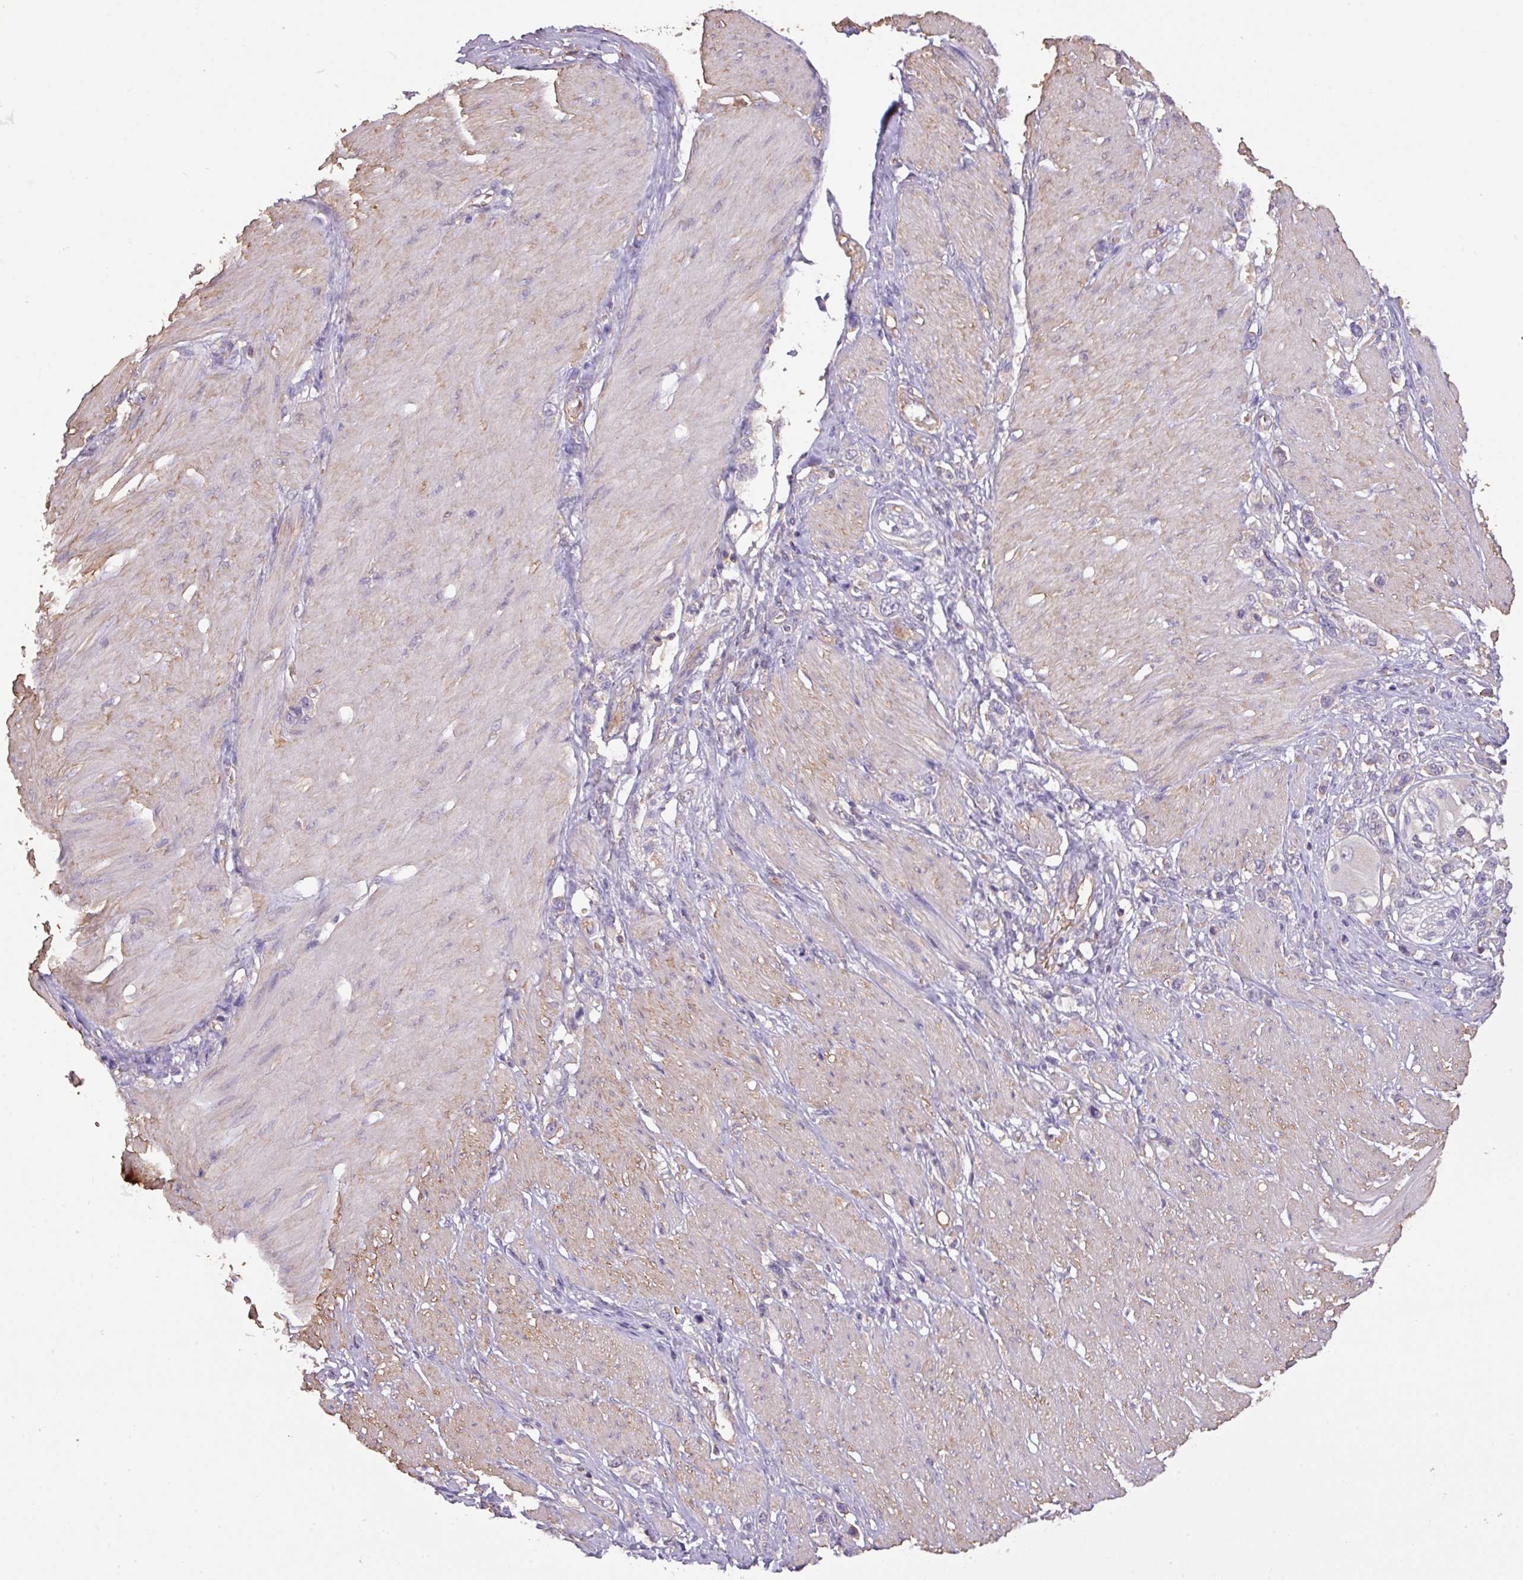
{"staining": {"intensity": "negative", "quantity": "none", "location": "none"}, "tissue": "stomach cancer", "cell_type": "Tumor cells", "image_type": "cancer", "snomed": [{"axis": "morphology", "description": "Normal tissue, NOS"}, {"axis": "morphology", "description": "Adenocarcinoma, NOS"}, {"axis": "topography", "description": "Stomach, upper"}, {"axis": "topography", "description": "Stomach"}], "caption": "Immunohistochemistry (IHC) histopathology image of human stomach cancer stained for a protein (brown), which reveals no positivity in tumor cells.", "gene": "CALML4", "patient": {"sex": "female", "age": 65}}